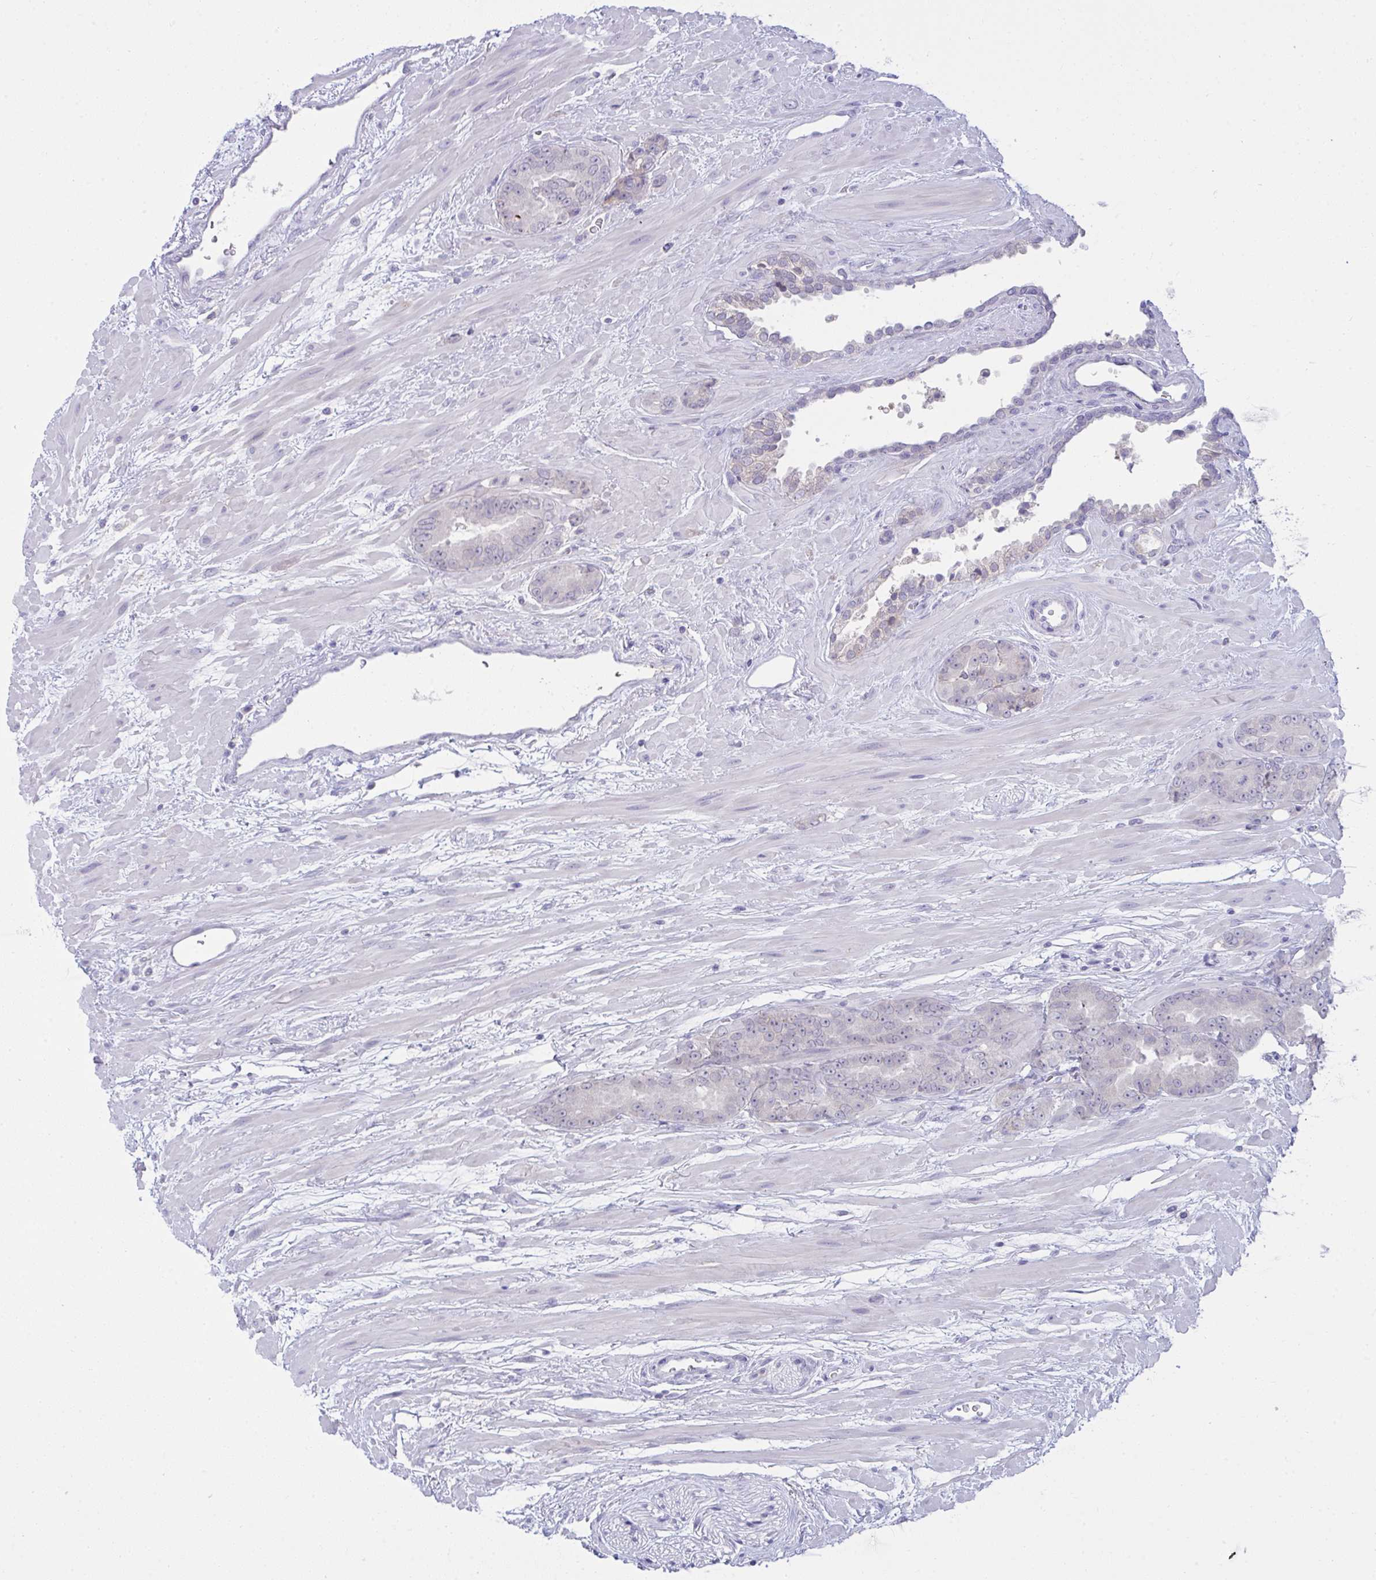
{"staining": {"intensity": "negative", "quantity": "none", "location": "none"}, "tissue": "prostate cancer", "cell_type": "Tumor cells", "image_type": "cancer", "snomed": [{"axis": "morphology", "description": "Adenocarcinoma, High grade"}, {"axis": "topography", "description": "Prostate"}], "caption": "The immunohistochemistry micrograph has no significant positivity in tumor cells of prostate cancer (adenocarcinoma (high-grade)) tissue.", "gene": "RGPD5", "patient": {"sex": "male", "age": 72}}